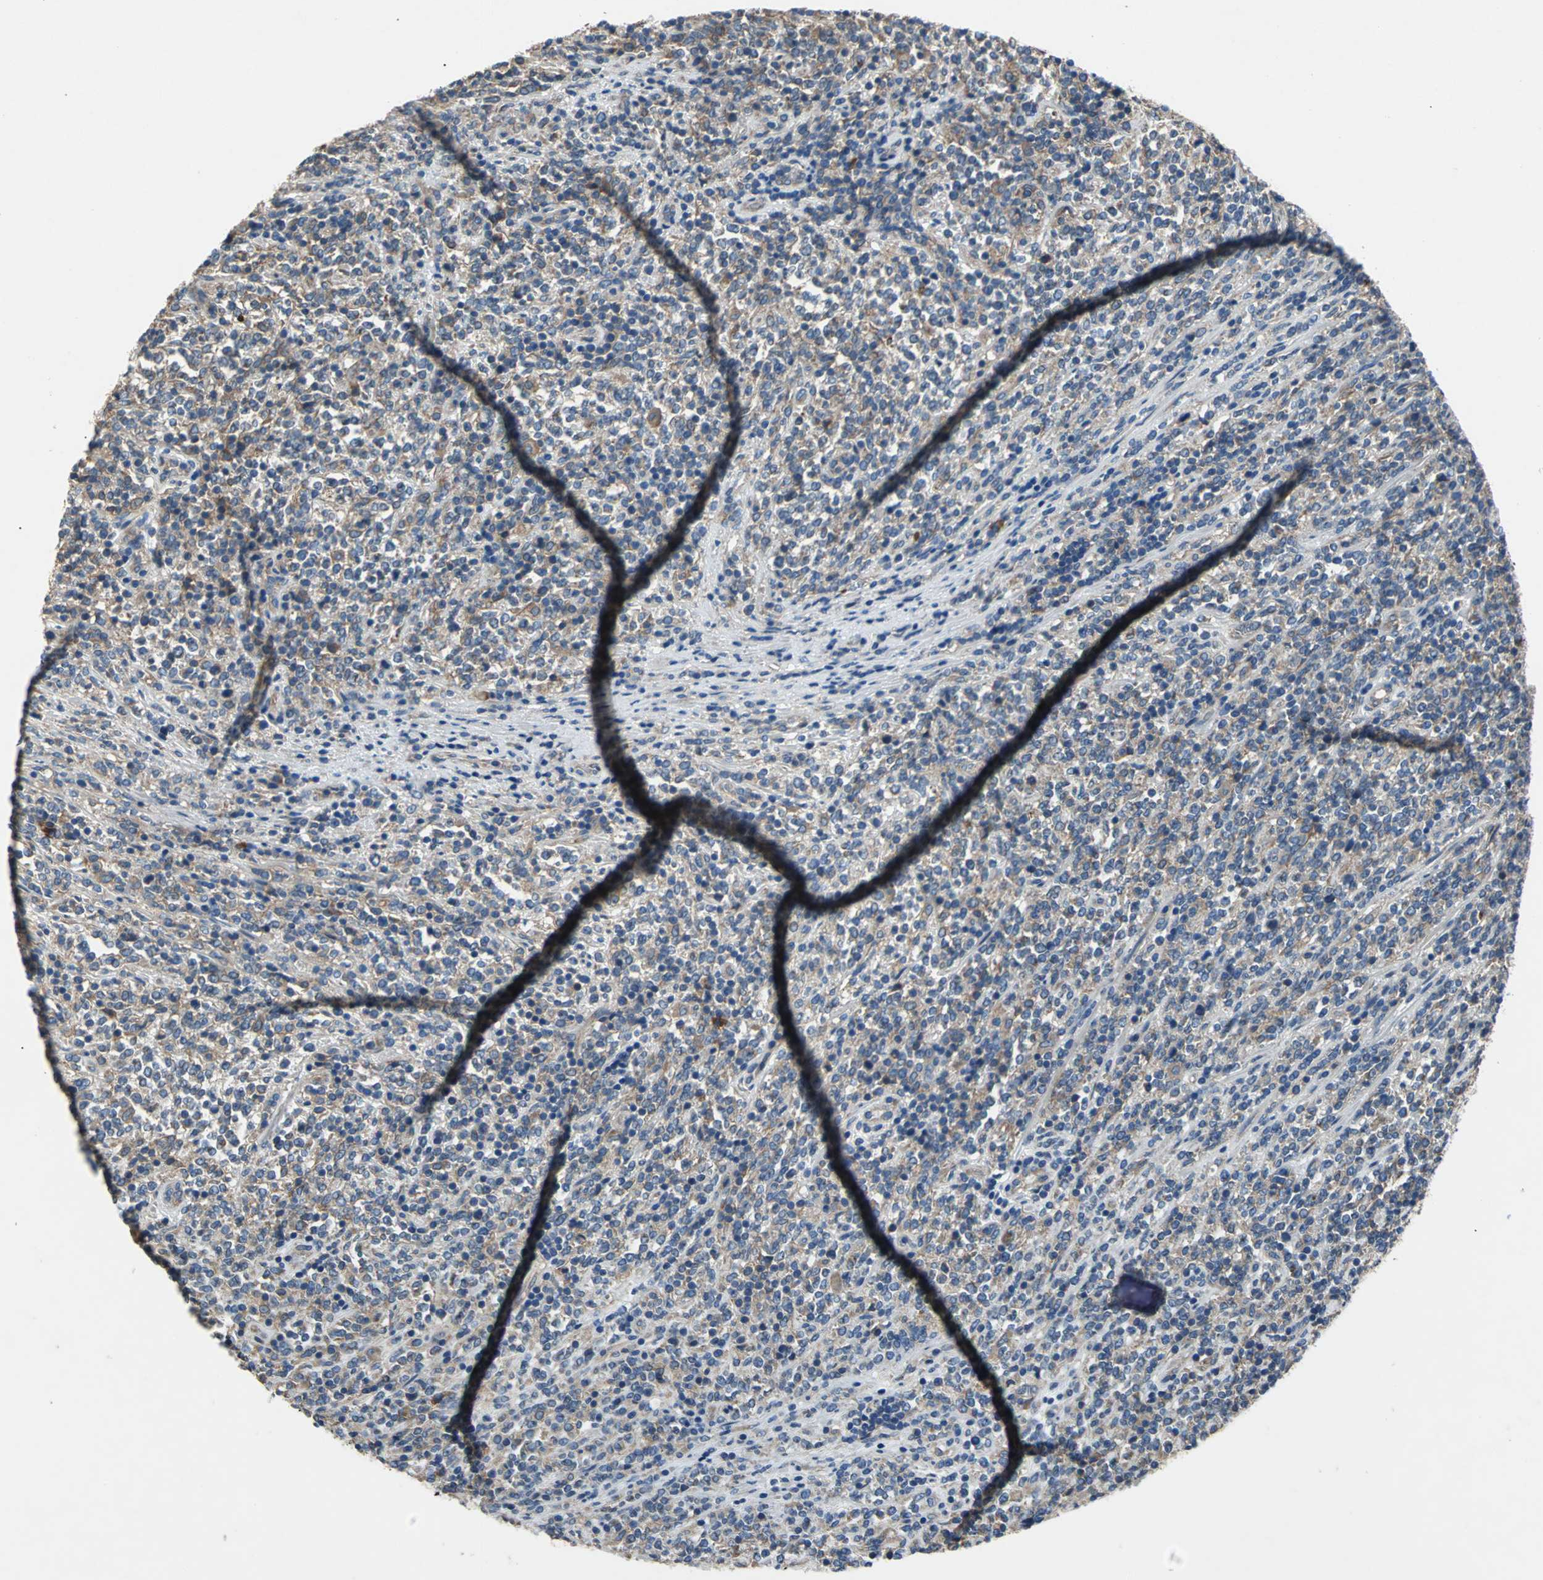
{"staining": {"intensity": "moderate", "quantity": ">75%", "location": "cytoplasmic/membranous"}, "tissue": "lymphoma", "cell_type": "Tumor cells", "image_type": "cancer", "snomed": [{"axis": "morphology", "description": "Malignant lymphoma, non-Hodgkin's type, High grade"}, {"axis": "topography", "description": "Soft tissue"}], "caption": "High-grade malignant lymphoma, non-Hodgkin's type tissue demonstrates moderate cytoplasmic/membranous staining in approximately >75% of tumor cells", "gene": "HEPH", "patient": {"sex": "male", "age": 18}}